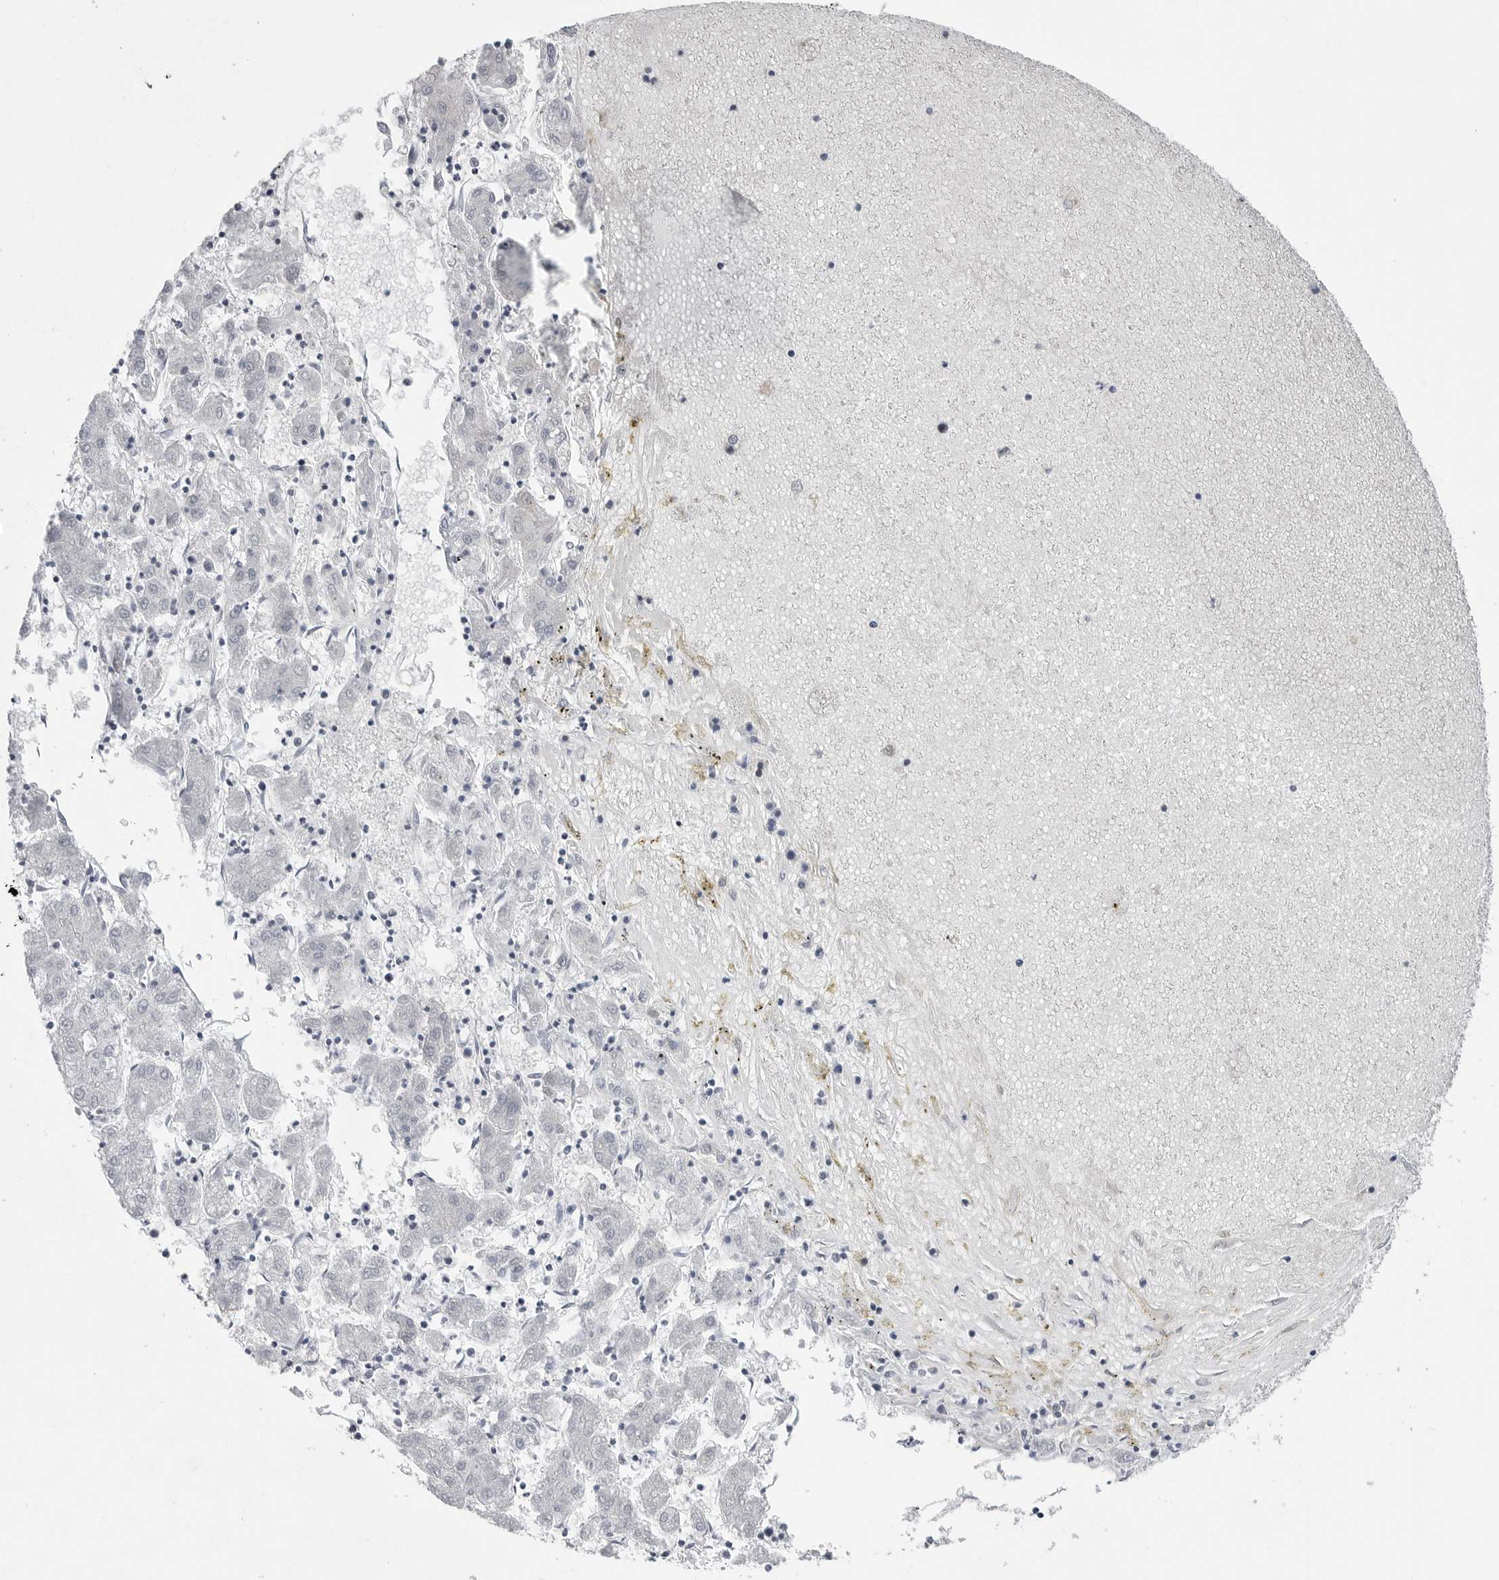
{"staining": {"intensity": "negative", "quantity": "none", "location": "none"}, "tissue": "liver cancer", "cell_type": "Tumor cells", "image_type": "cancer", "snomed": [{"axis": "morphology", "description": "Carcinoma, Hepatocellular, NOS"}, {"axis": "topography", "description": "Liver"}], "caption": "Tumor cells are negative for protein expression in human hepatocellular carcinoma (liver).", "gene": "FAM135B", "patient": {"sex": "male", "age": 72}}